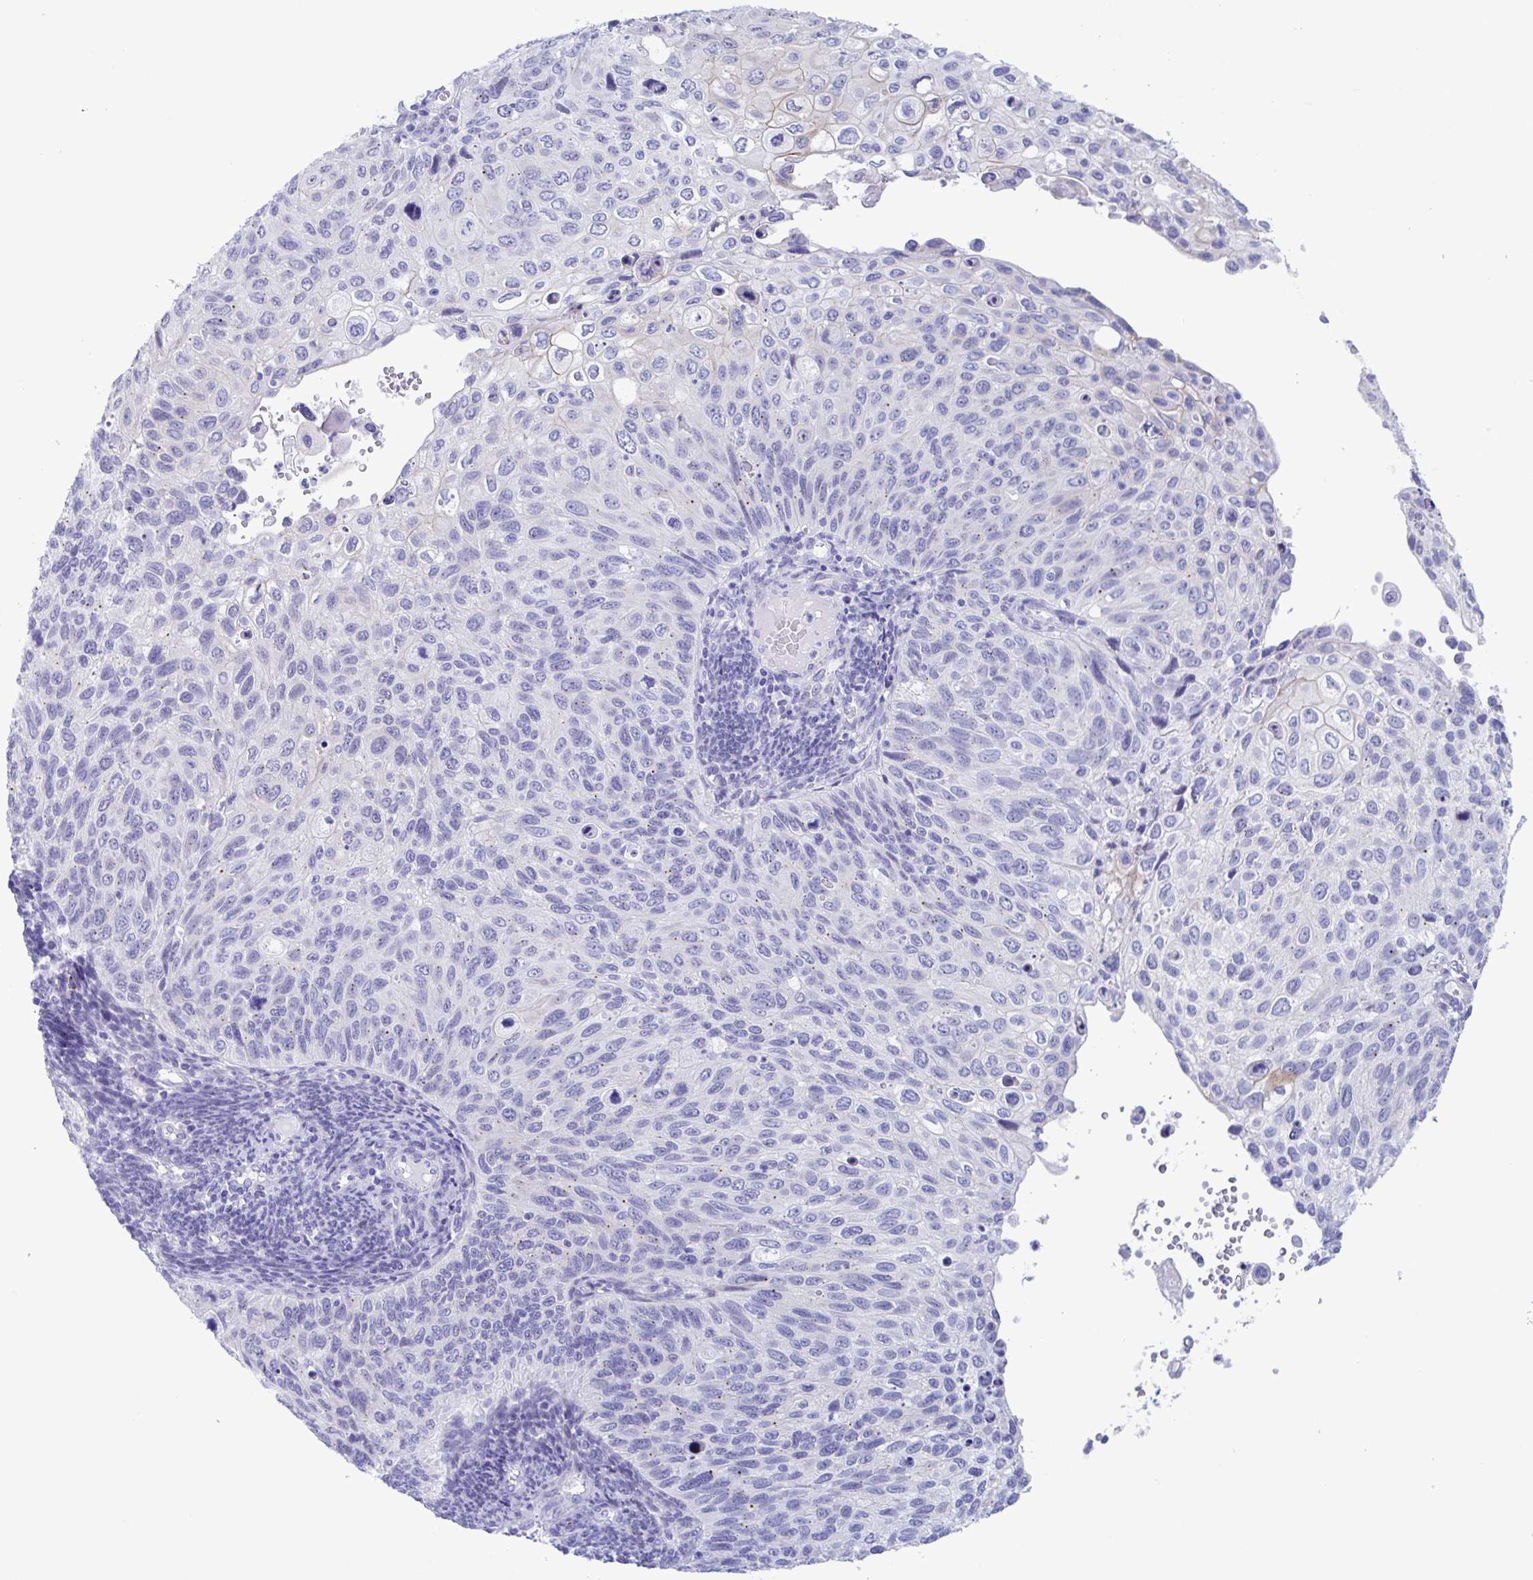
{"staining": {"intensity": "negative", "quantity": "none", "location": "none"}, "tissue": "cervical cancer", "cell_type": "Tumor cells", "image_type": "cancer", "snomed": [{"axis": "morphology", "description": "Squamous cell carcinoma, NOS"}, {"axis": "topography", "description": "Cervix"}], "caption": "Immunohistochemical staining of cervical cancer (squamous cell carcinoma) demonstrates no significant positivity in tumor cells. (Brightfield microscopy of DAB IHC at high magnification).", "gene": "TTC30B", "patient": {"sex": "female", "age": 70}}